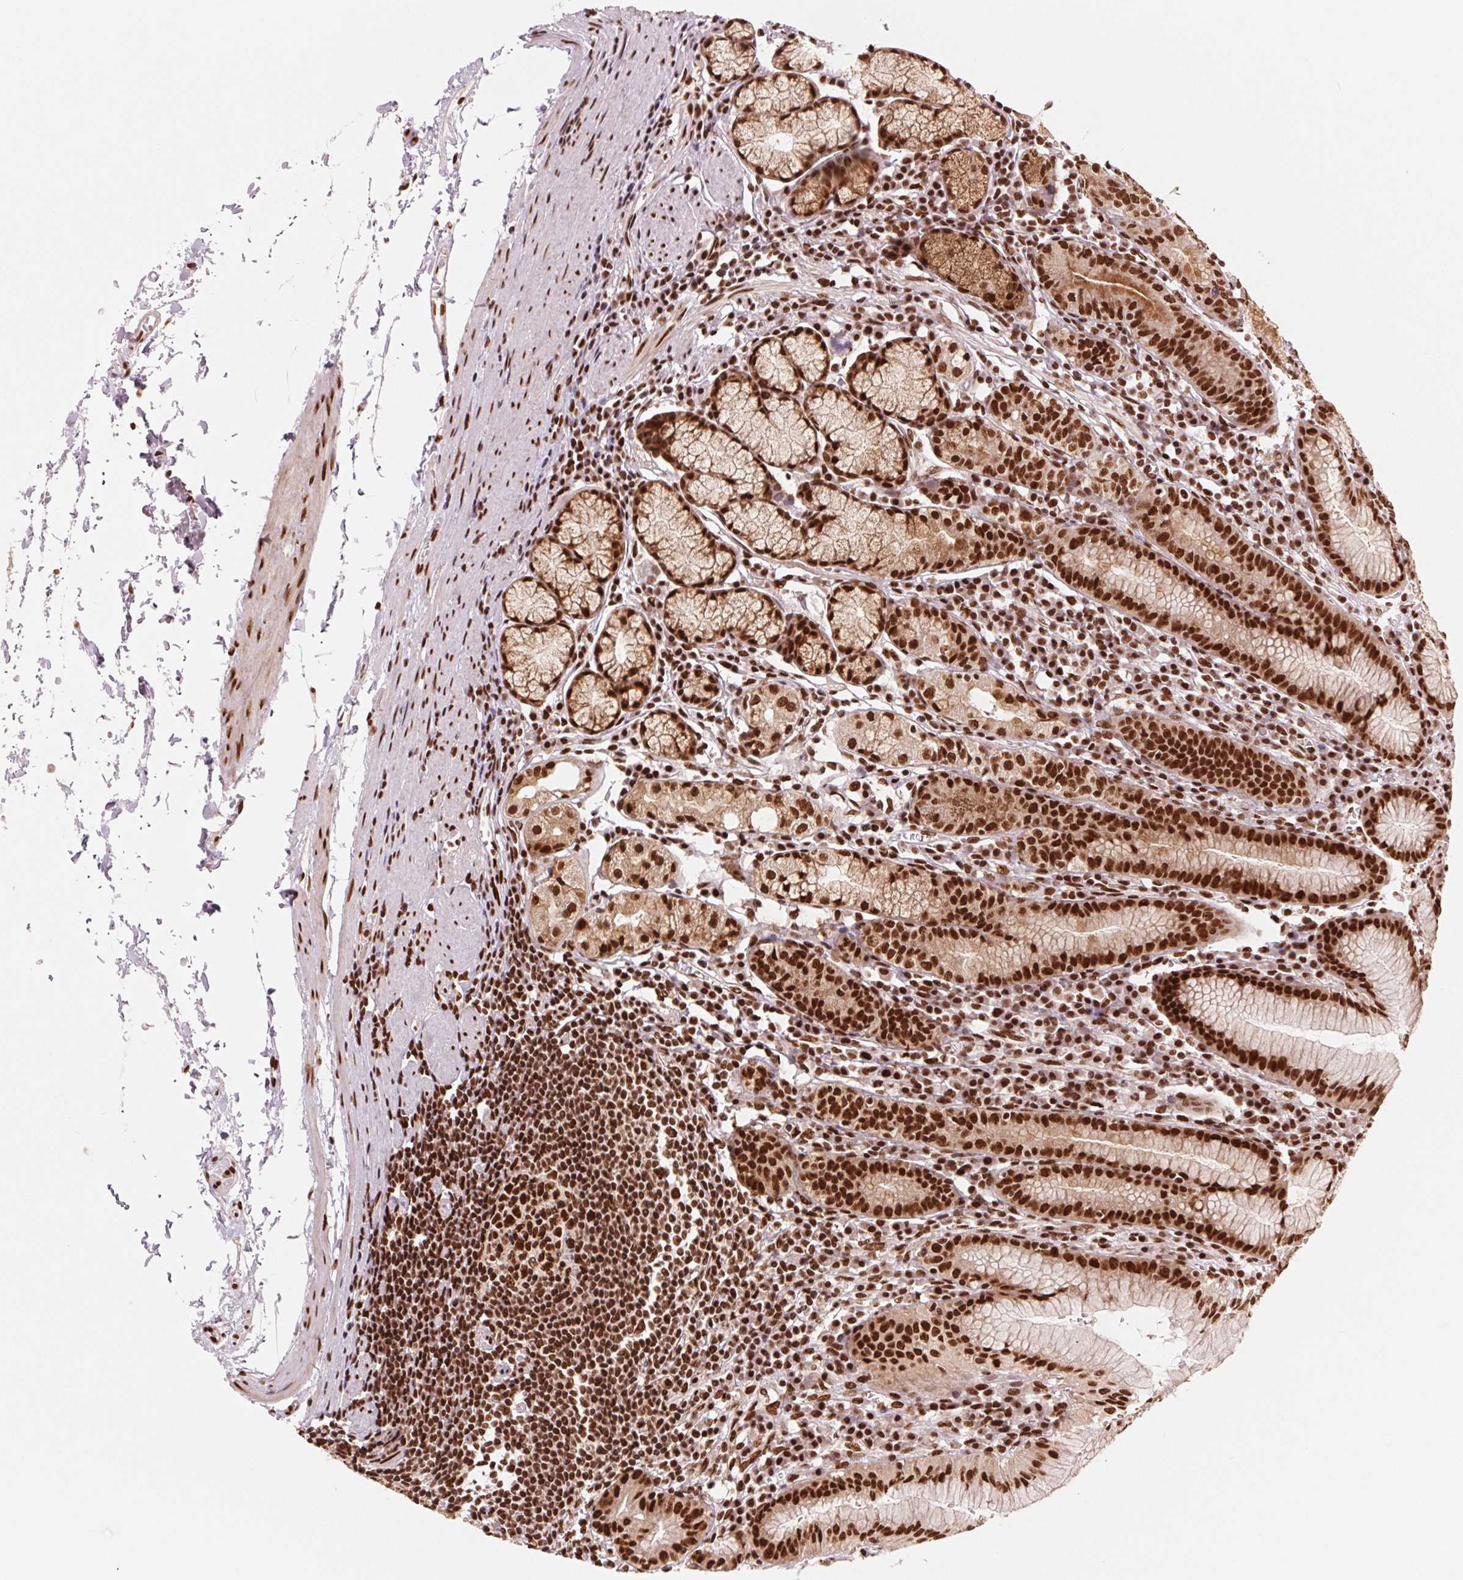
{"staining": {"intensity": "strong", "quantity": ">75%", "location": "nuclear"}, "tissue": "stomach", "cell_type": "Glandular cells", "image_type": "normal", "snomed": [{"axis": "morphology", "description": "Normal tissue, NOS"}, {"axis": "topography", "description": "Stomach"}], "caption": "Stomach was stained to show a protein in brown. There is high levels of strong nuclear expression in about >75% of glandular cells.", "gene": "TTLL9", "patient": {"sex": "male", "age": 55}}